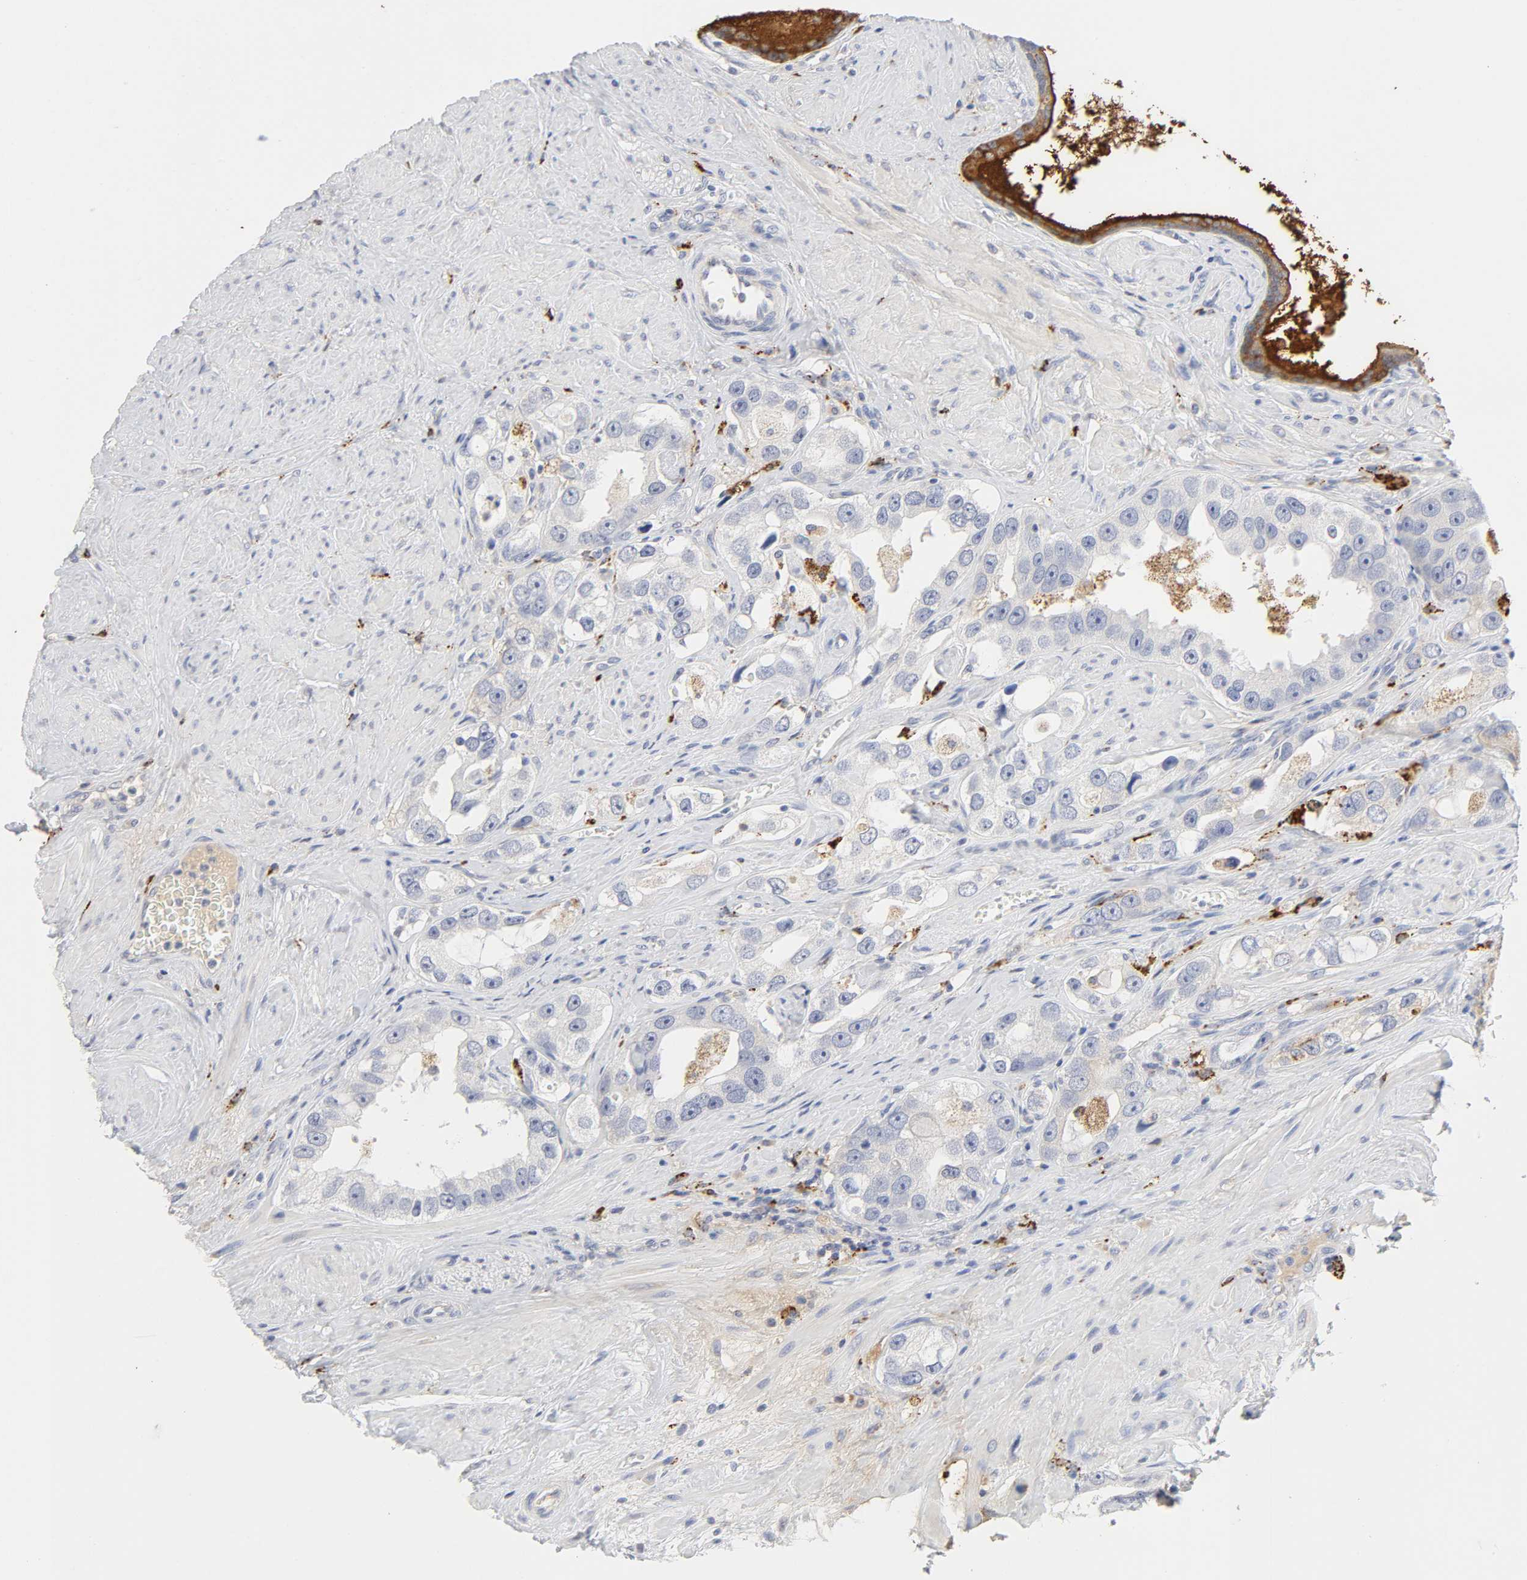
{"staining": {"intensity": "weak", "quantity": "<25%", "location": "cytoplasmic/membranous"}, "tissue": "prostate cancer", "cell_type": "Tumor cells", "image_type": "cancer", "snomed": [{"axis": "morphology", "description": "Adenocarcinoma, High grade"}, {"axis": "topography", "description": "Prostate"}], "caption": "Immunohistochemistry of human prostate adenocarcinoma (high-grade) exhibits no positivity in tumor cells. The staining is performed using DAB (3,3'-diaminobenzidine) brown chromogen with nuclei counter-stained in using hematoxylin.", "gene": "MAGEB17", "patient": {"sex": "male", "age": 63}}